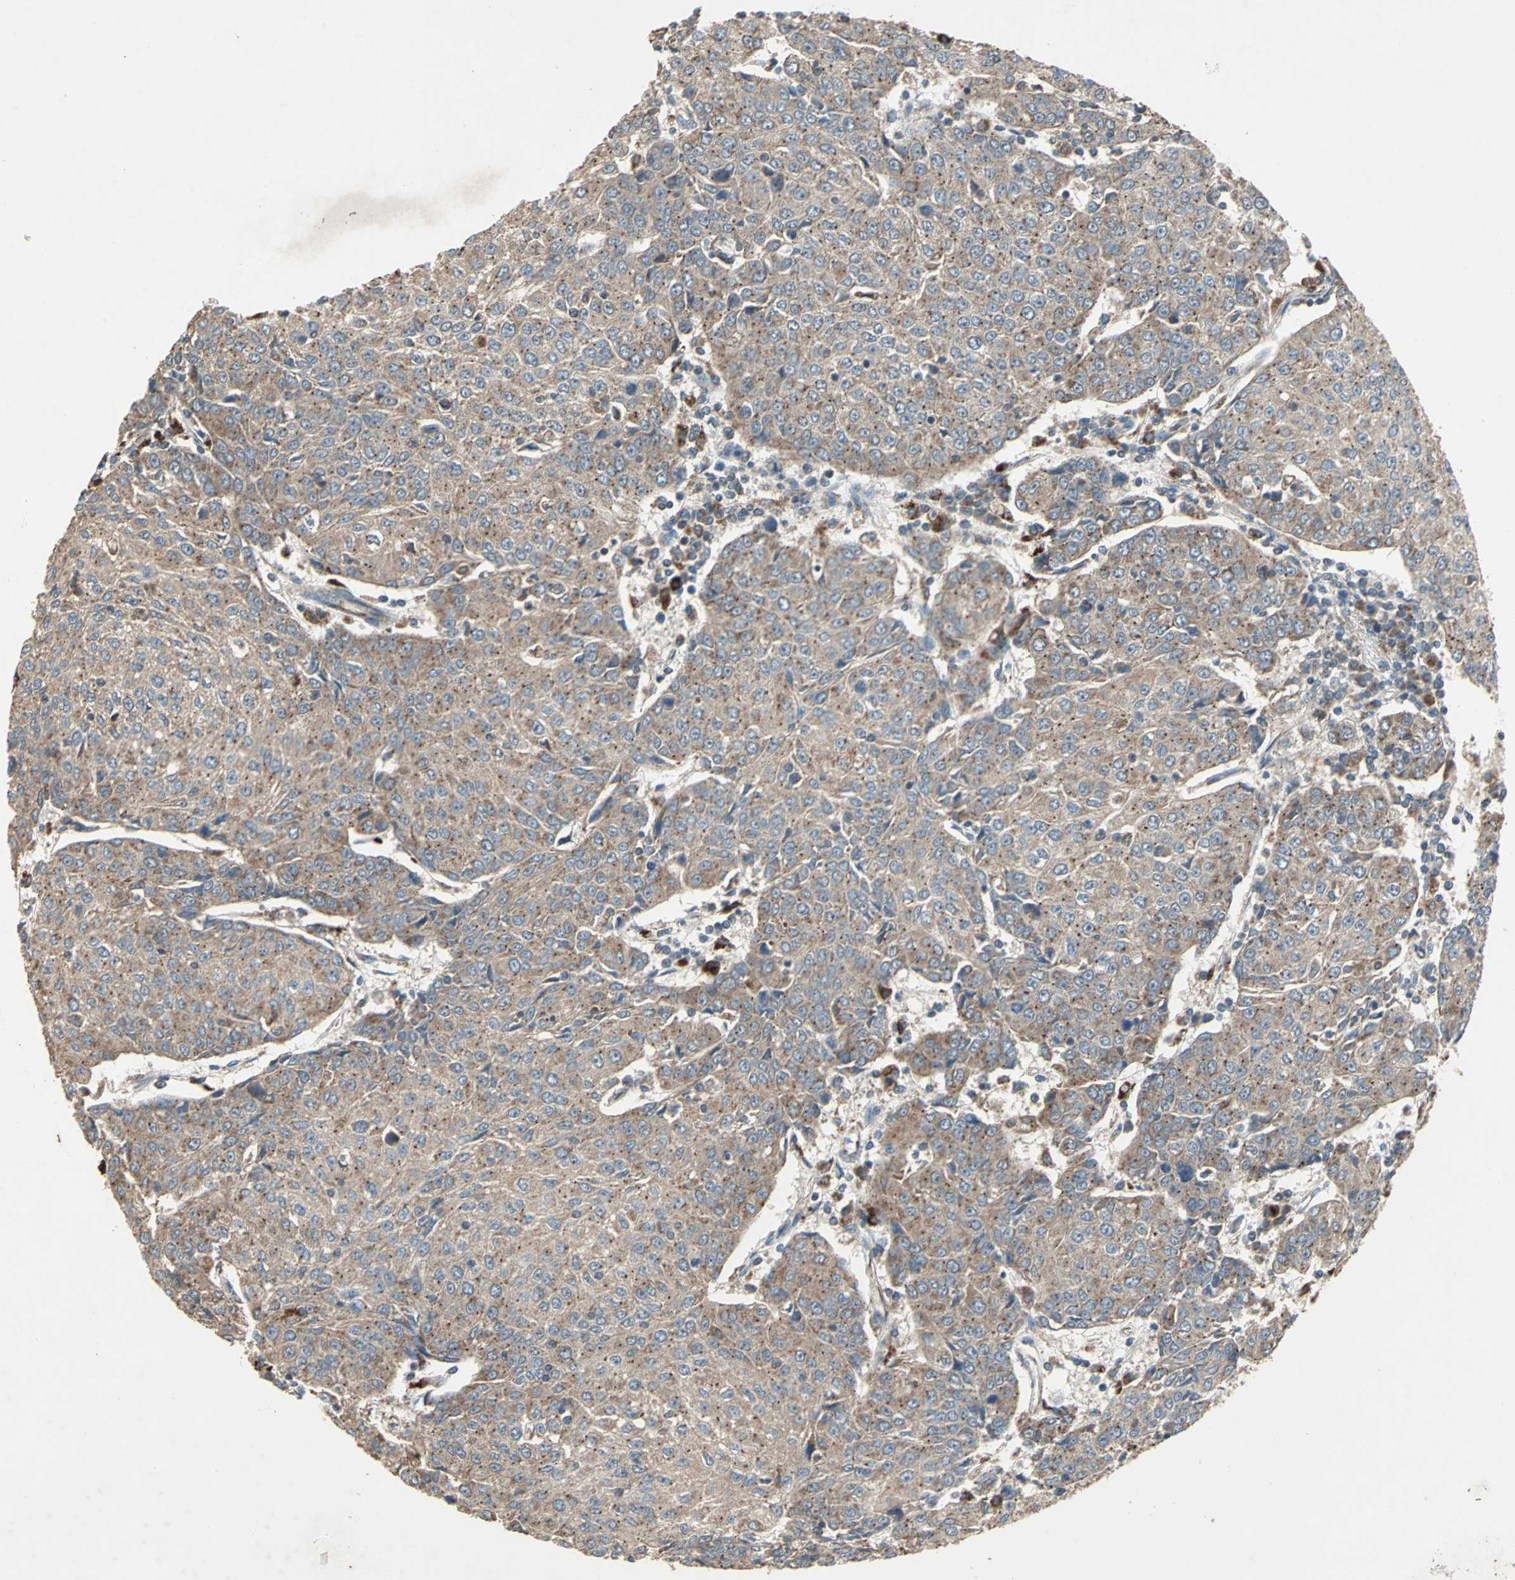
{"staining": {"intensity": "moderate", "quantity": ">75%", "location": "cytoplasmic/membranous"}, "tissue": "urothelial cancer", "cell_type": "Tumor cells", "image_type": "cancer", "snomed": [{"axis": "morphology", "description": "Urothelial carcinoma, High grade"}, {"axis": "topography", "description": "Urinary bladder"}], "caption": "This is a photomicrograph of IHC staining of high-grade urothelial carcinoma, which shows moderate staining in the cytoplasmic/membranous of tumor cells.", "gene": "POLRMT", "patient": {"sex": "female", "age": 85}}